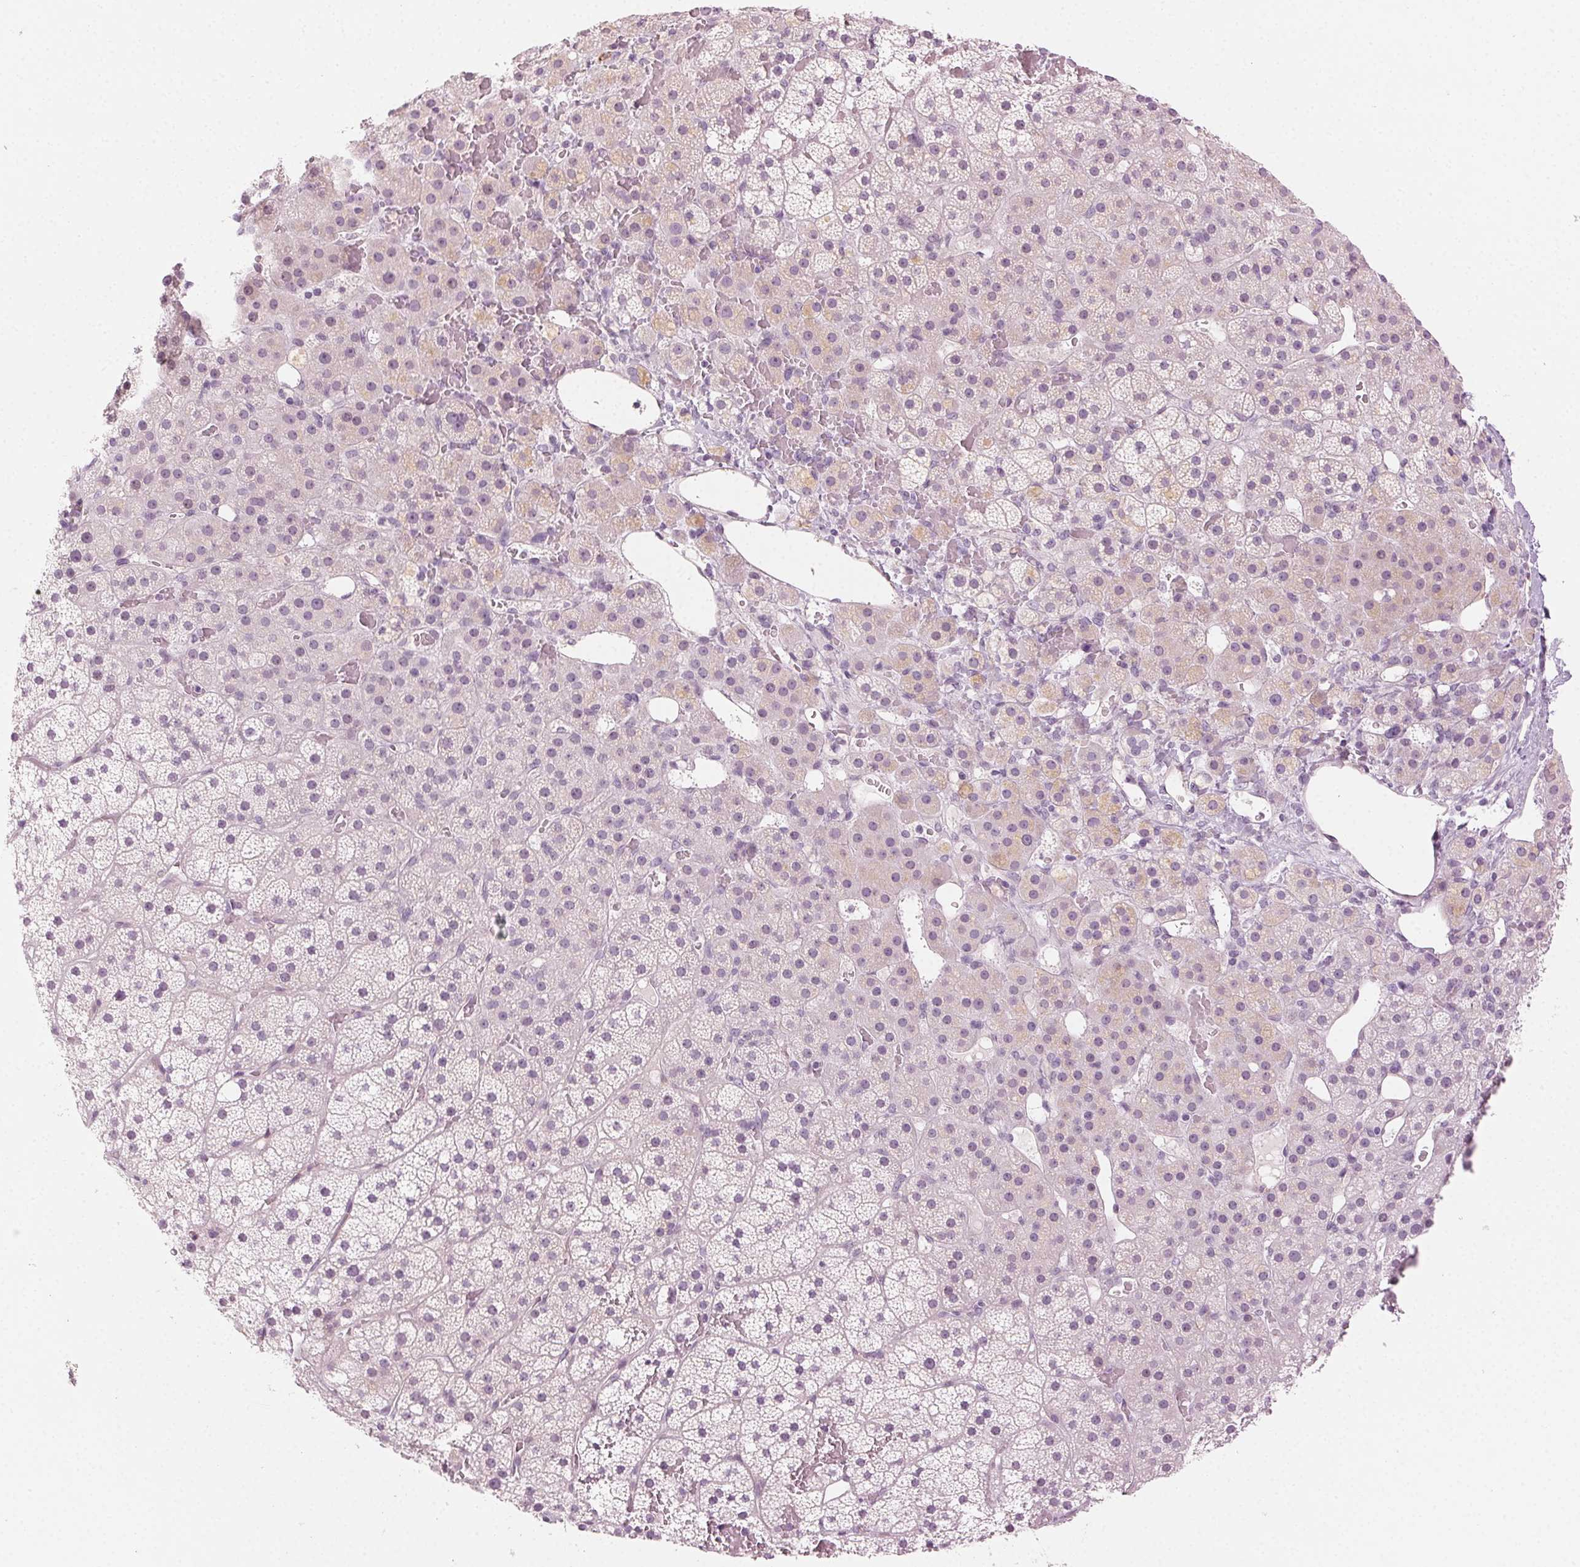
{"staining": {"intensity": "weak", "quantity": "<25%", "location": "cytoplasmic/membranous"}, "tissue": "adrenal gland", "cell_type": "Glandular cells", "image_type": "normal", "snomed": [{"axis": "morphology", "description": "Normal tissue, NOS"}, {"axis": "topography", "description": "Adrenal gland"}], "caption": "Immunohistochemistry micrograph of unremarkable adrenal gland stained for a protein (brown), which shows no expression in glandular cells. The staining is performed using DAB (3,3'-diaminobenzidine) brown chromogen with nuclei counter-stained in using hematoxylin.", "gene": "AIF1L", "patient": {"sex": "male", "age": 53}}